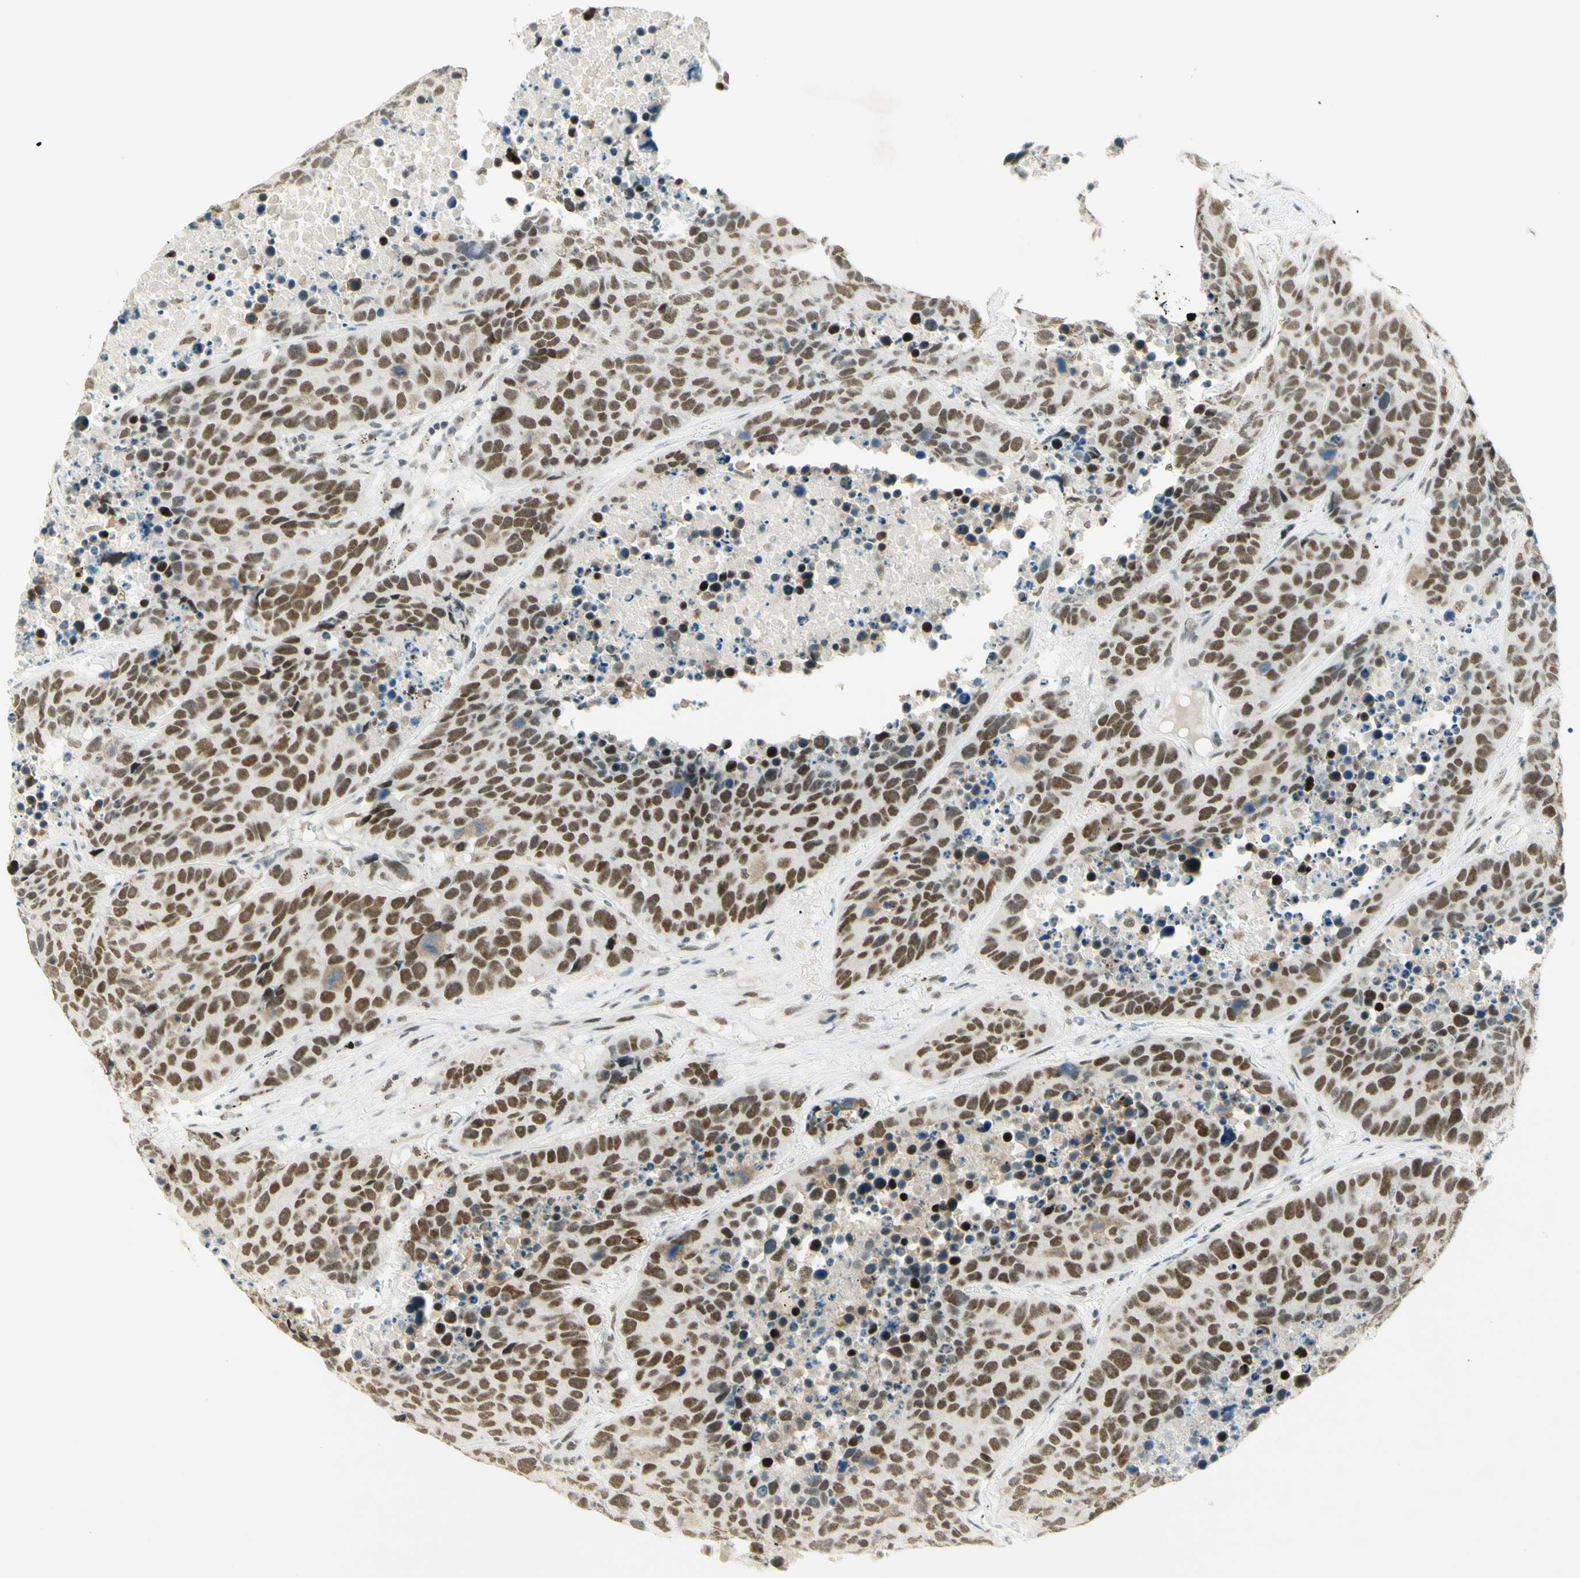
{"staining": {"intensity": "moderate", "quantity": ">75%", "location": "nuclear"}, "tissue": "carcinoid", "cell_type": "Tumor cells", "image_type": "cancer", "snomed": [{"axis": "morphology", "description": "Carcinoid, malignant, NOS"}, {"axis": "topography", "description": "Lung"}], "caption": "IHC micrograph of neoplastic tissue: carcinoid stained using IHC displays medium levels of moderate protein expression localized specifically in the nuclear of tumor cells, appearing as a nuclear brown color.", "gene": "PMS2", "patient": {"sex": "male", "age": 60}}